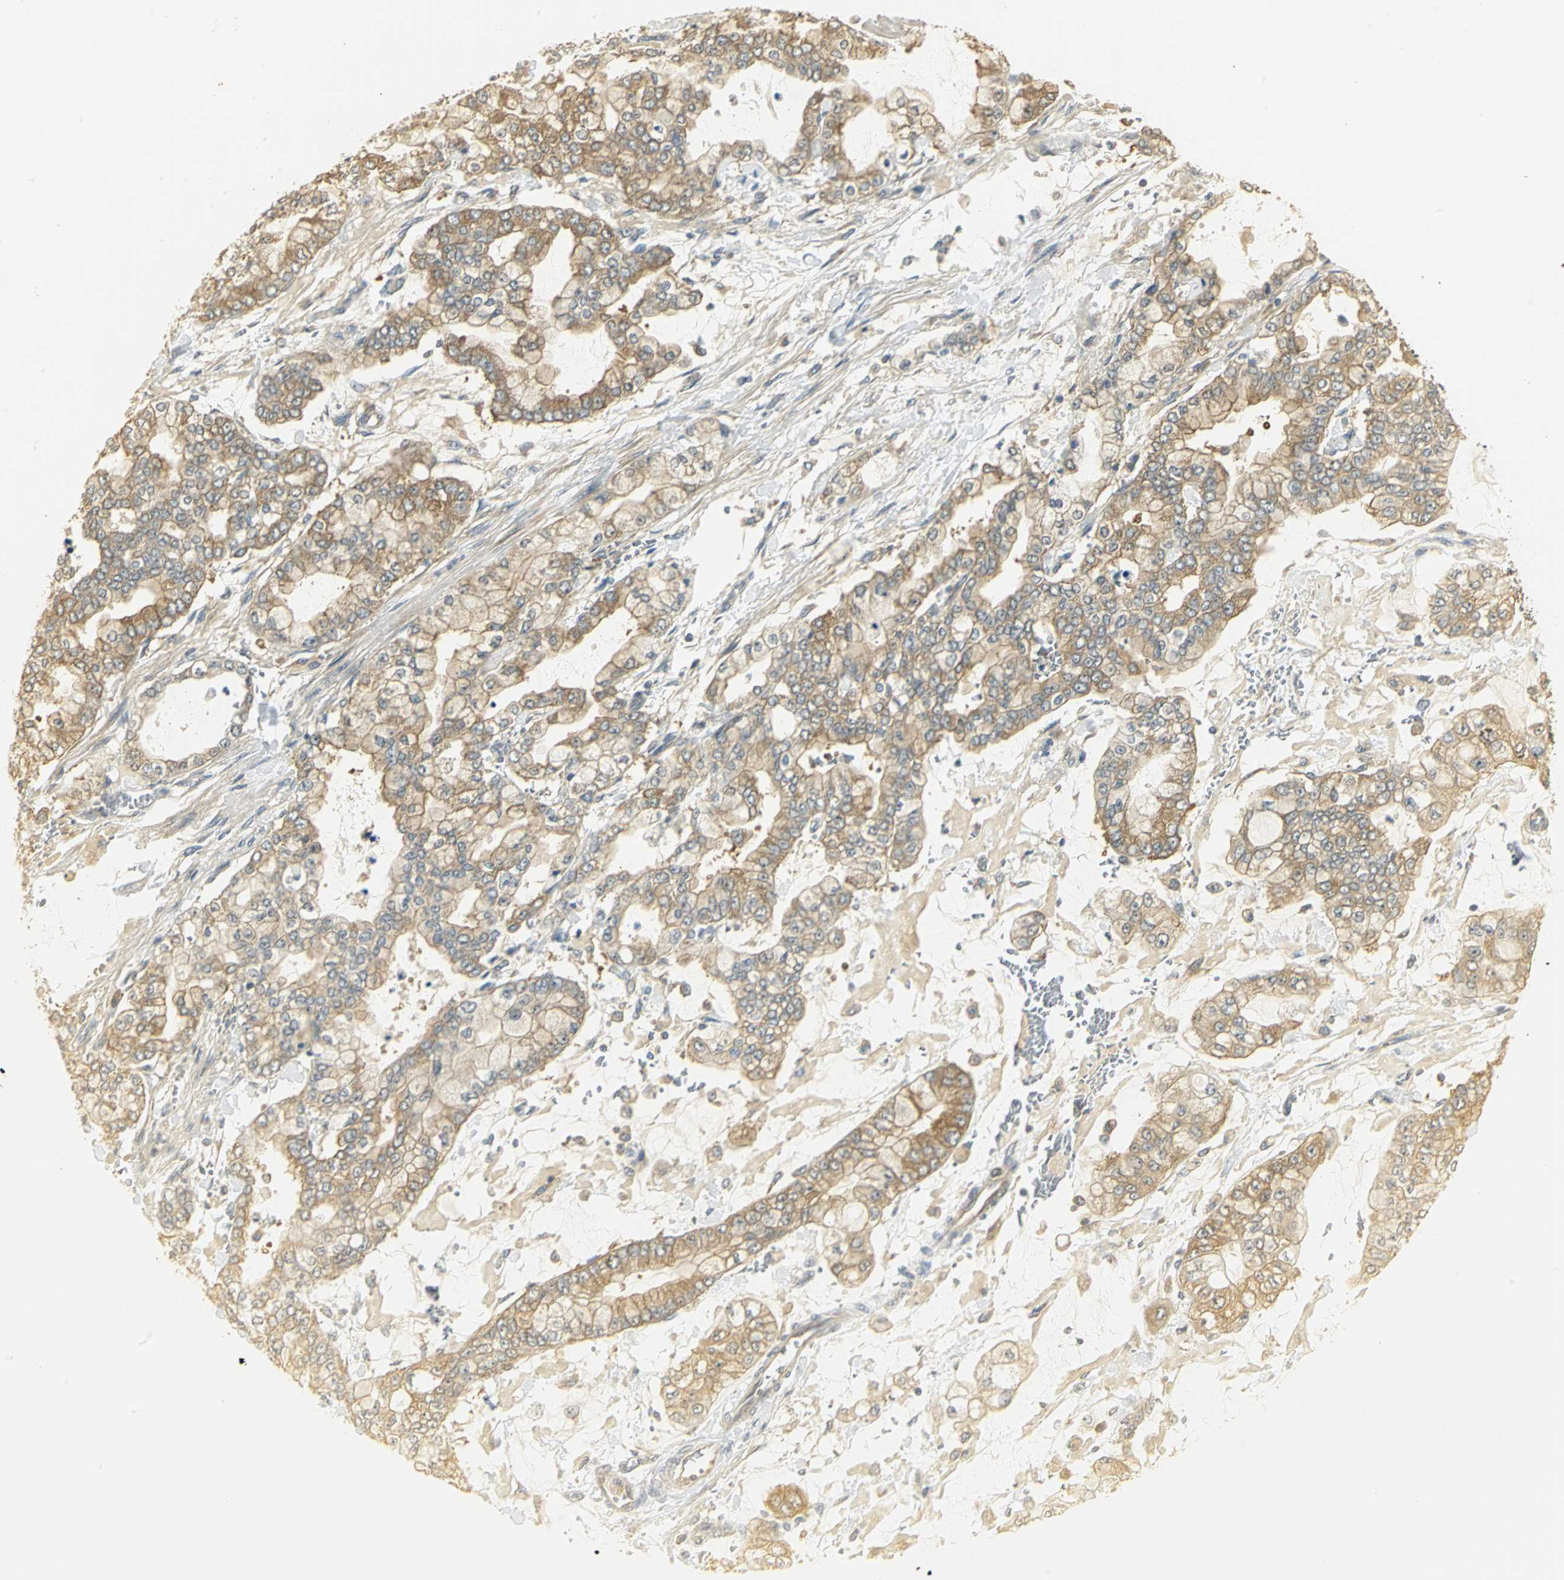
{"staining": {"intensity": "moderate", "quantity": ">75%", "location": "cytoplasmic/membranous"}, "tissue": "stomach cancer", "cell_type": "Tumor cells", "image_type": "cancer", "snomed": [{"axis": "morphology", "description": "Normal tissue, NOS"}, {"axis": "morphology", "description": "Adenocarcinoma, NOS"}, {"axis": "topography", "description": "Stomach, upper"}, {"axis": "topography", "description": "Stomach"}], "caption": "Tumor cells exhibit medium levels of moderate cytoplasmic/membranous expression in about >75% of cells in stomach cancer. The staining is performed using DAB brown chromogen to label protein expression. The nuclei are counter-stained blue using hematoxylin.", "gene": "RARS1", "patient": {"sex": "male", "age": 76}}